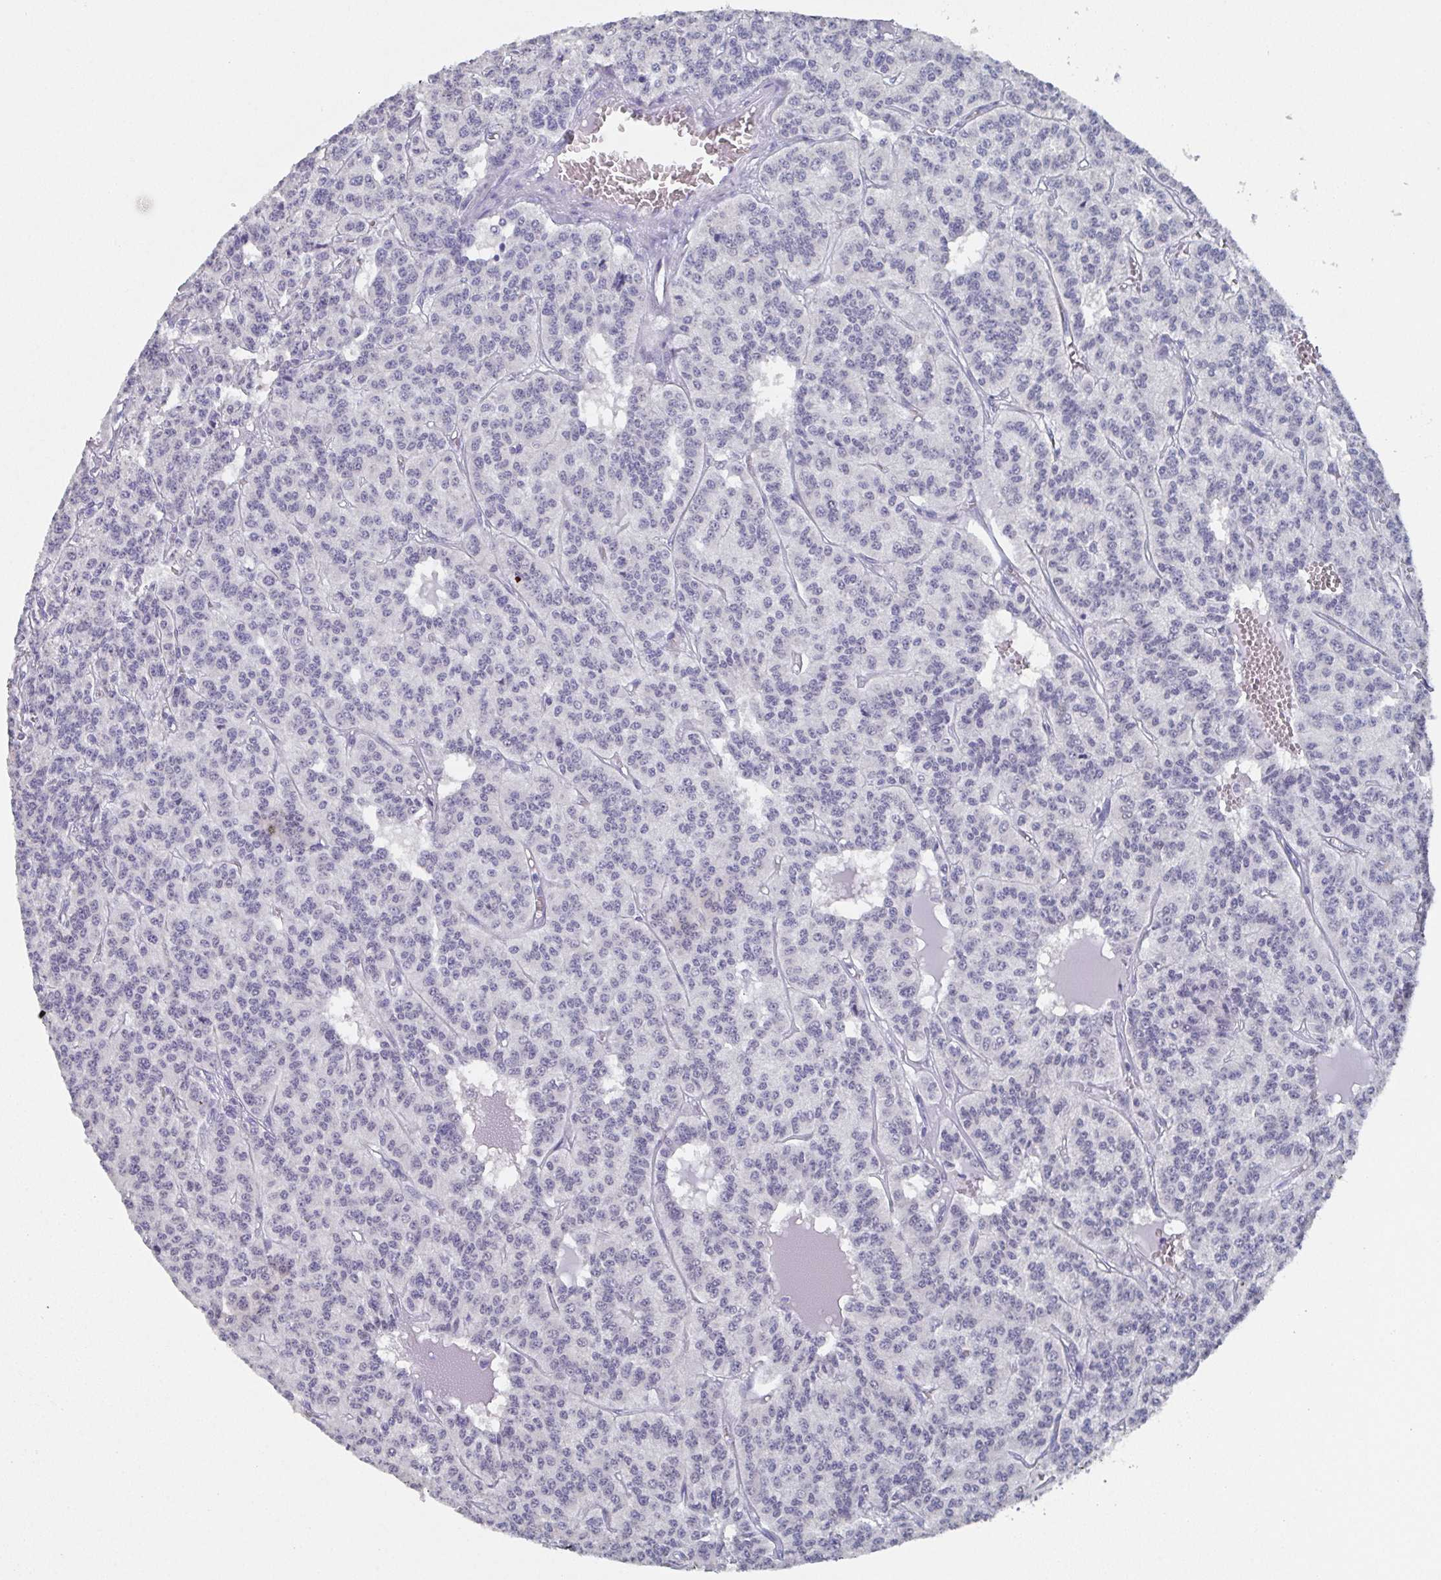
{"staining": {"intensity": "negative", "quantity": "none", "location": "none"}, "tissue": "carcinoid", "cell_type": "Tumor cells", "image_type": "cancer", "snomed": [{"axis": "morphology", "description": "Carcinoid, malignant, NOS"}, {"axis": "topography", "description": "Lung"}], "caption": "Tumor cells show no significant staining in carcinoid.", "gene": "DYDC2", "patient": {"sex": "female", "age": 71}}